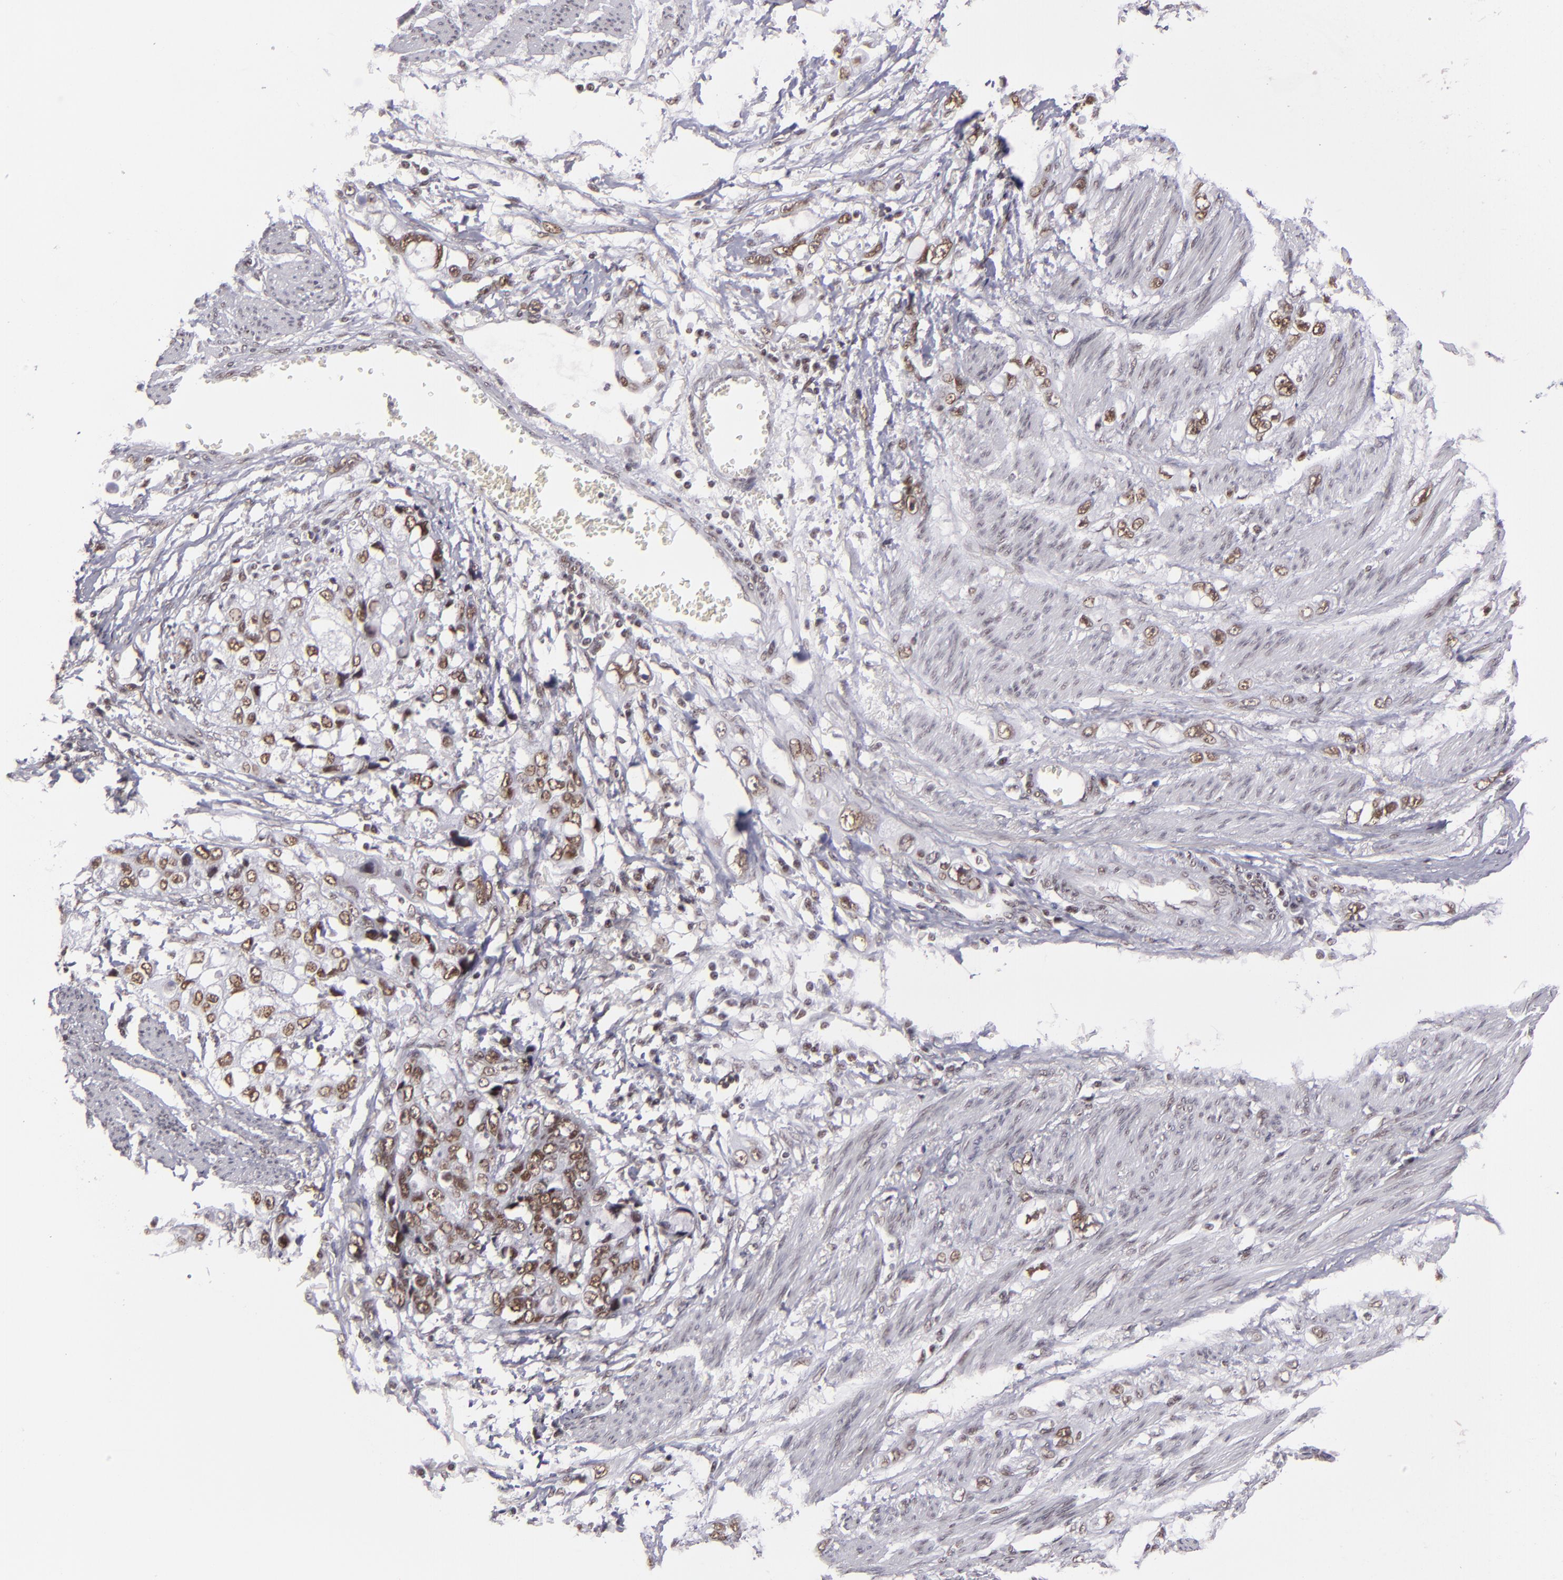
{"staining": {"intensity": "moderate", "quantity": ">75%", "location": "nuclear"}, "tissue": "stomach cancer", "cell_type": "Tumor cells", "image_type": "cancer", "snomed": [{"axis": "morphology", "description": "Adenocarcinoma, NOS"}, {"axis": "topography", "description": "Stomach, upper"}], "caption": "Immunohistochemical staining of human stomach cancer demonstrates medium levels of moderate nuclear protein expression in approximately >75% of tumor cells.", "gene": "BRD8", "patient": {"sex": "female", "age": 52}}